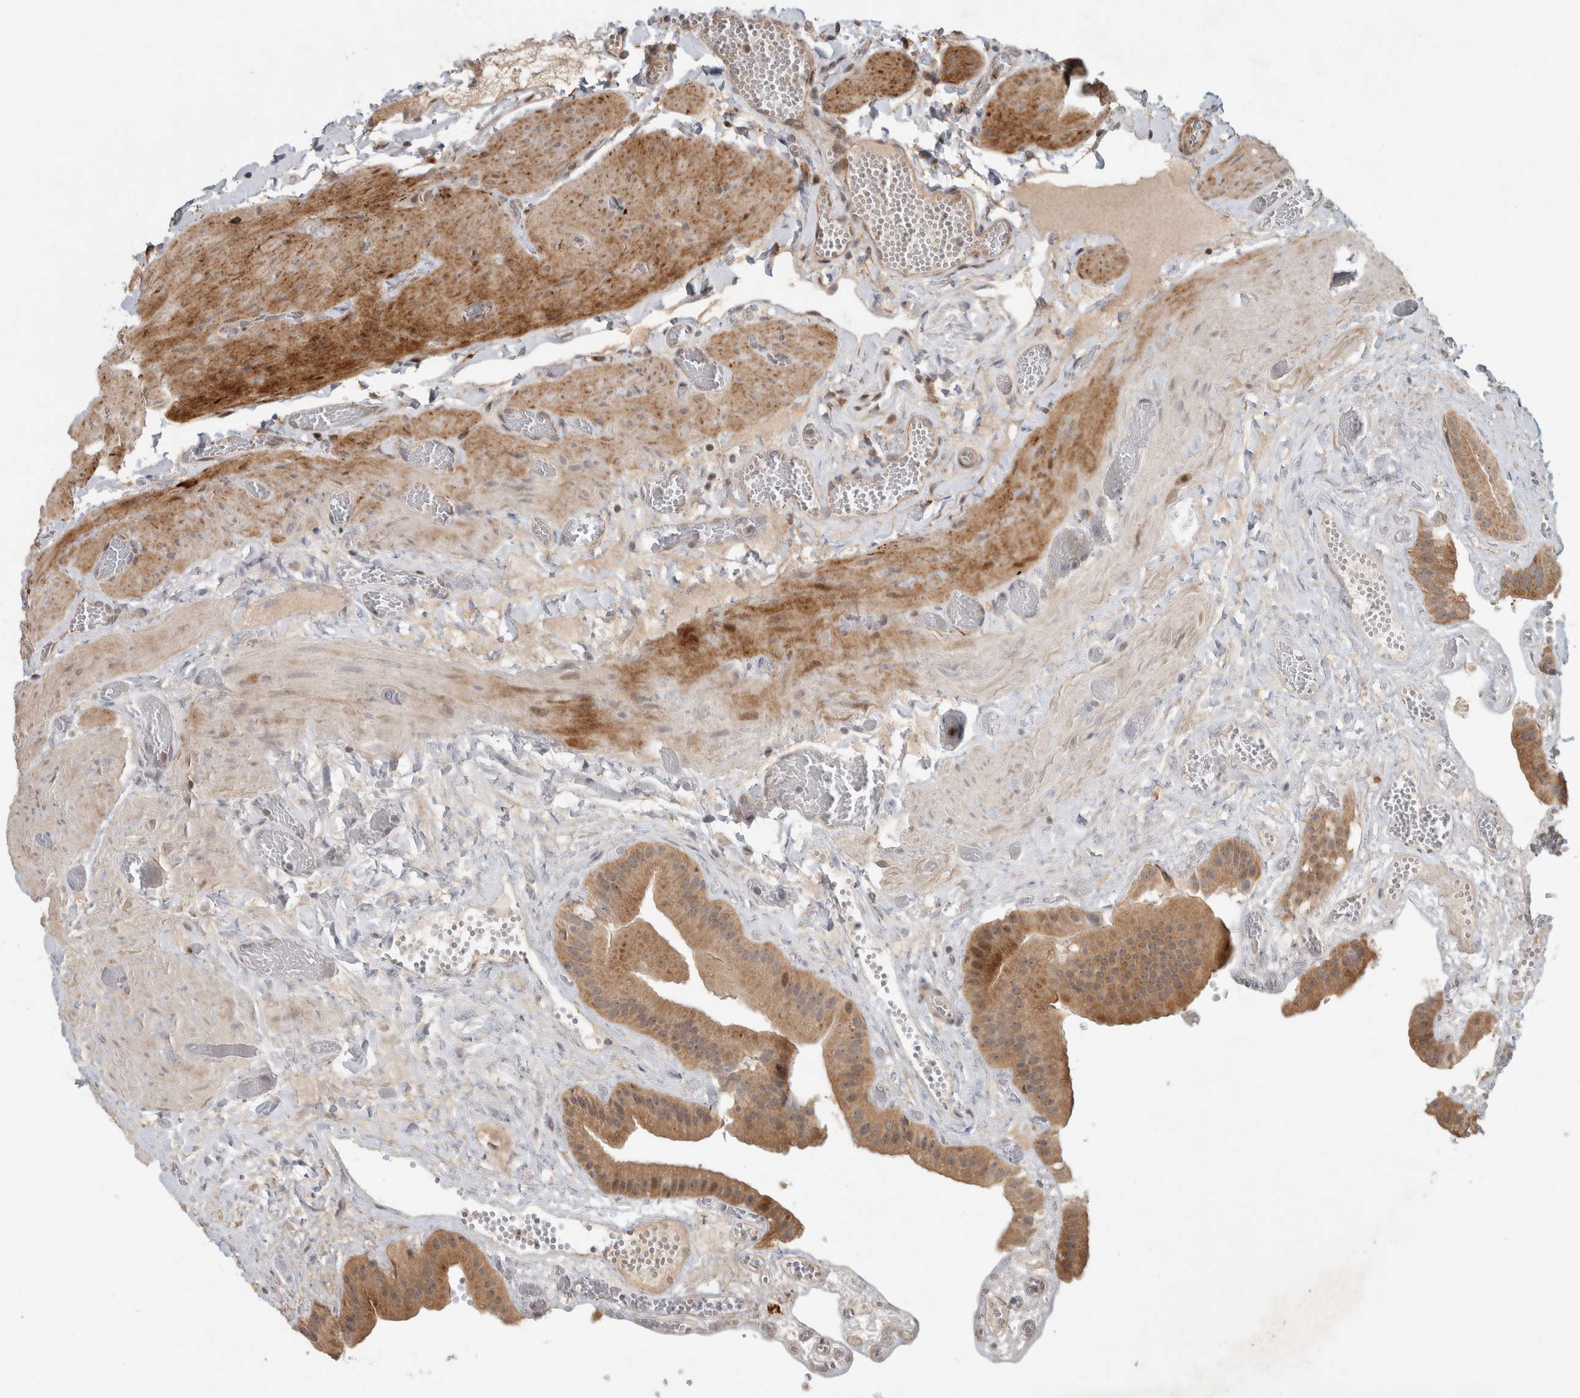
{"staining": {"intensity": "moderate", "quantity": ">75%", "location": "cytoplasmic/membranous"}, "tissue": "gallbladder", "cell_type": "Glandular cells", "image_type": "normal", "snomed": [{"axis": "morphology", "description": "Normal tissue, NOS"}, {"axis": "topography", "description": "Gallbladder"}], "caption": "DAB immunohistochemical staining of normal human gallbladder displays moderate cytoplasmic/membranous protein staining in about >75% of glandular cells. The staining was performed using DAB to visualize the protein expression in brown, while the nuclei were stained in blue with hematoxylin (Magnification: 20x).", "gene": "INSRR", "patient": {"sex": "female", "age": 64}}